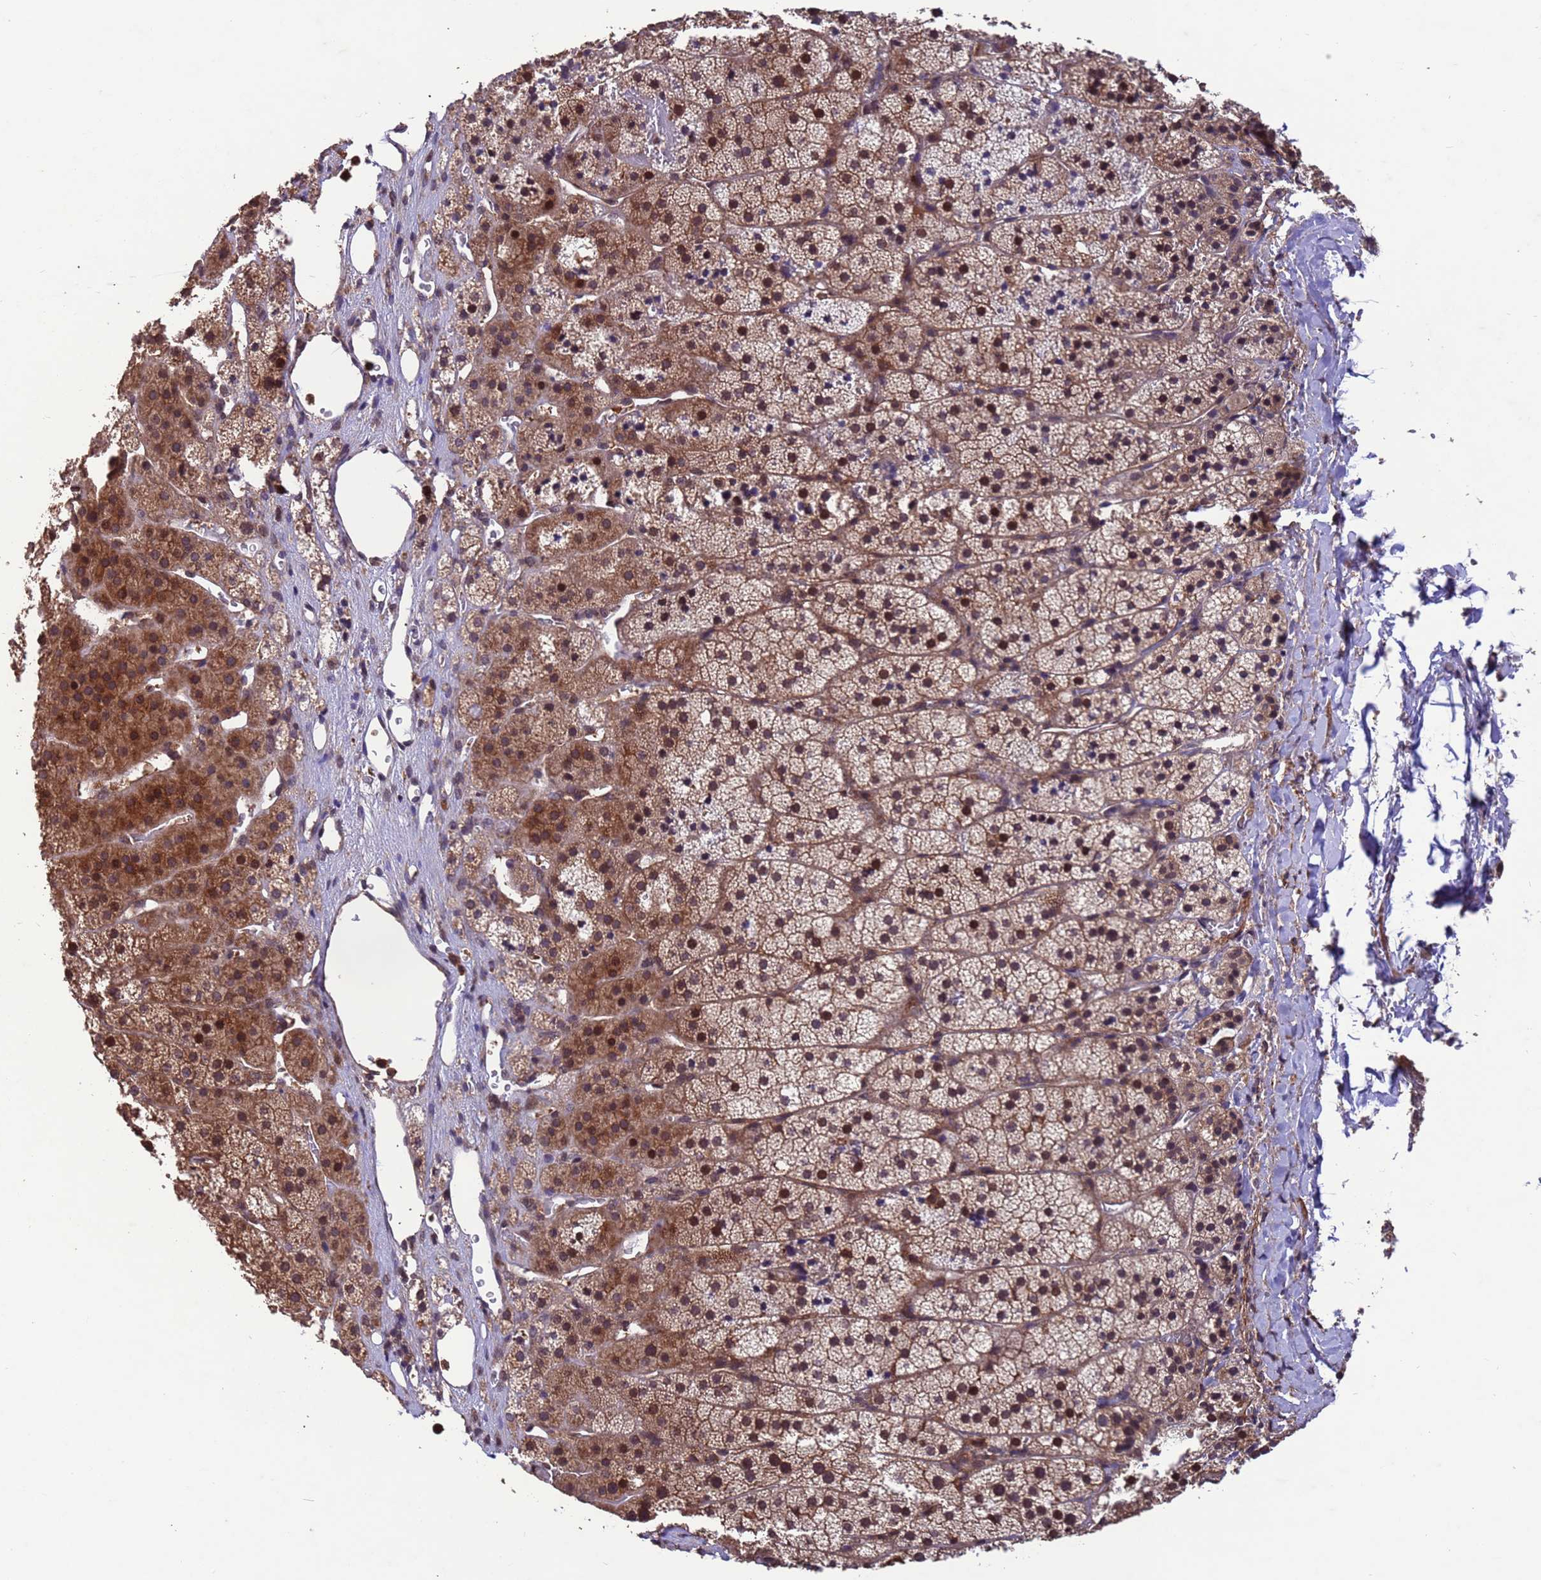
{"staining": {"intensity": "moderate", "quantity": ">75%", "location": "cytoplasmic/membranous,nuclear"}, "tissue": "adrenal gland", "cell_type": "Glandular cells", "image_type": "normal", "snomed": [{"axis": "morphology", "description": "Normal tissue, NOS"}, {"axis": "topography", "description": "Adrenal gland"}], "caption": "Immunohistochemistry histopathology image of benign adrenal gland: adrenal gland stained using immunohistochemistry (IHC) reveals medium levels of moderate protein expression localized specifically in the cytoplasmic/membranous,nuclear of glandular cells, appearing as a cytoplasmic/membranous,nuclear brown color.", "gene": "VSTM4", "patient": {"sex": "female", "age": 44}}